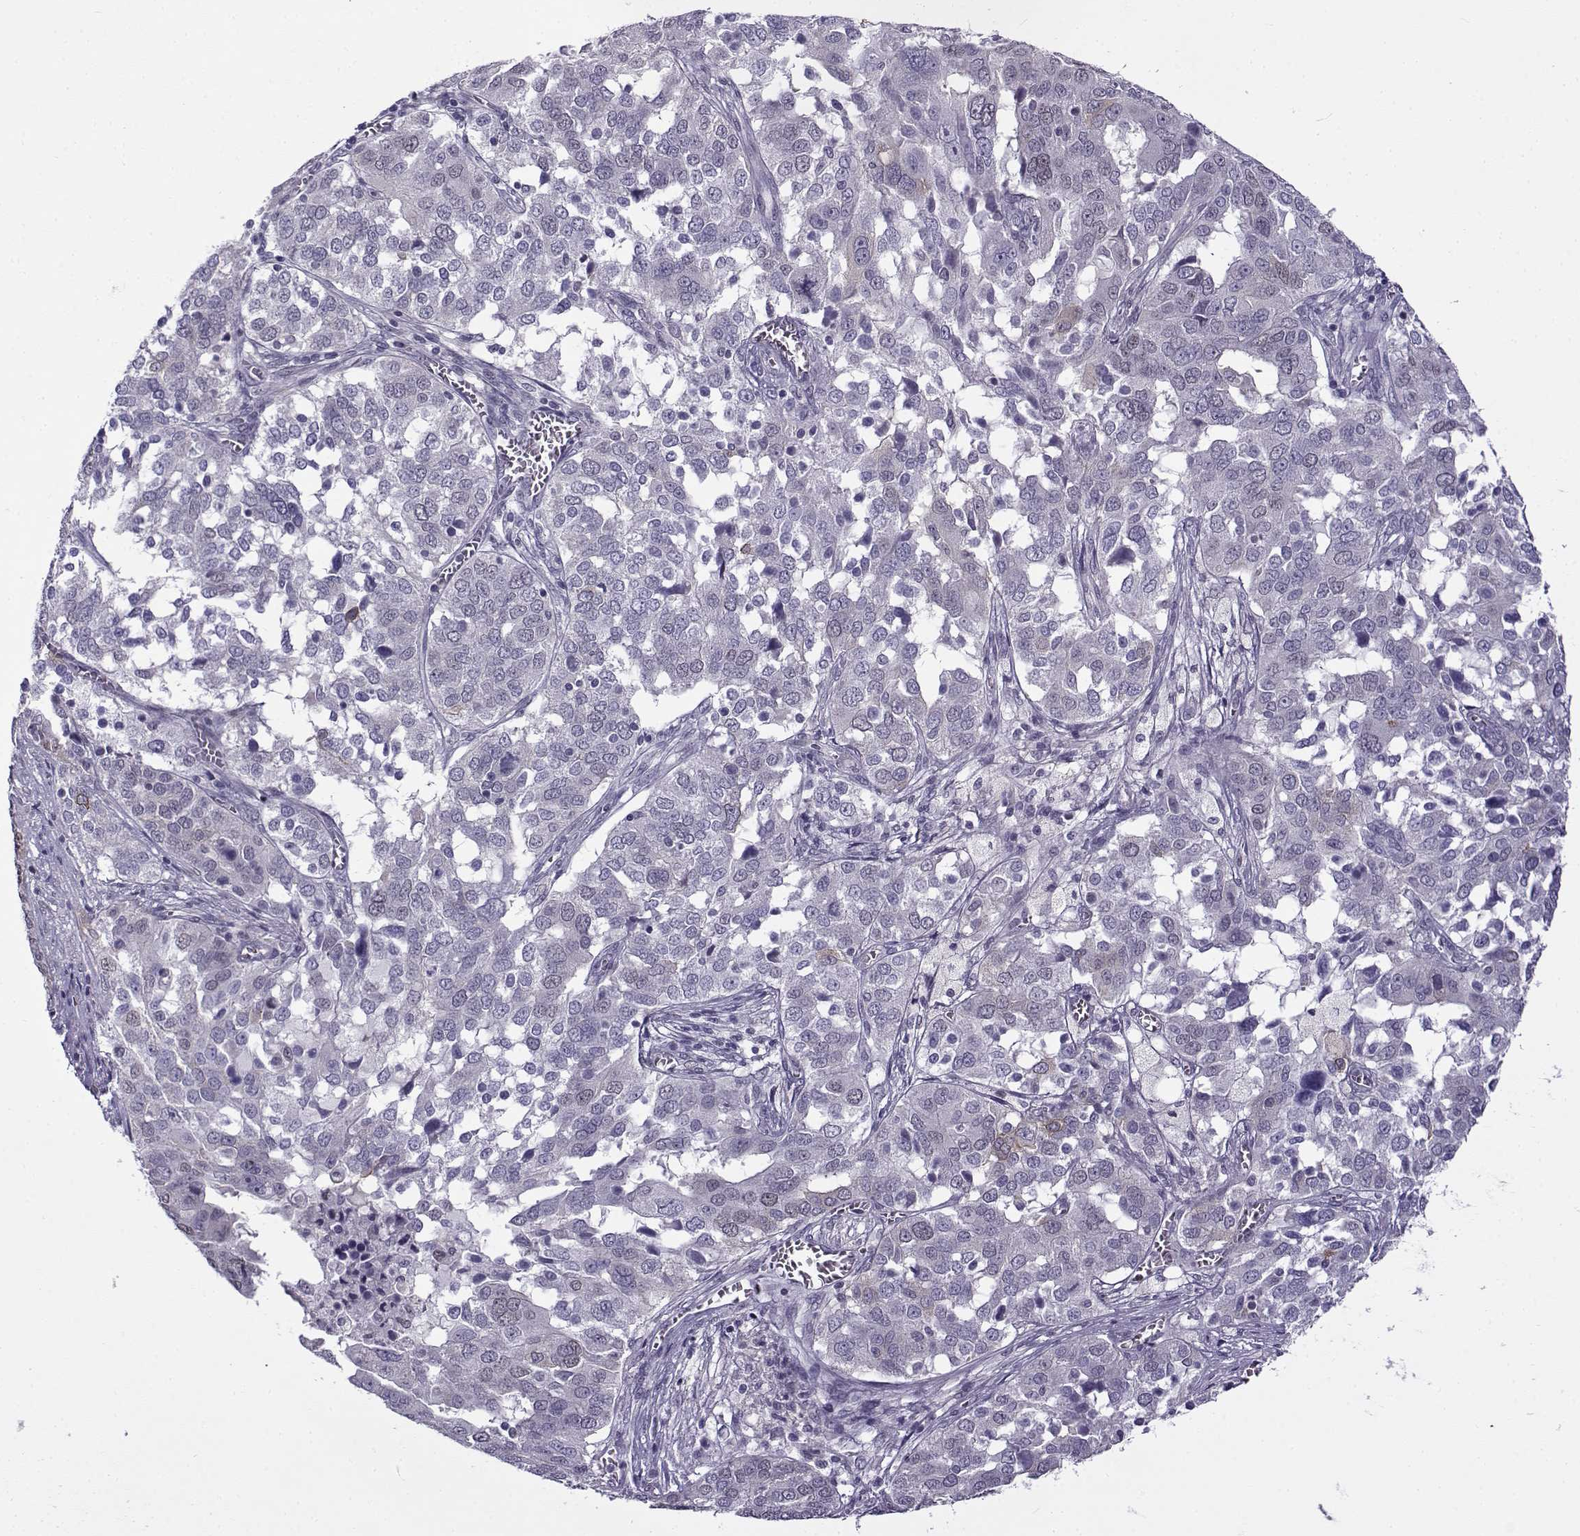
{"staining": {"intensity": "negative", "quantity": "none", "location": "none"}, "tissue": "ovarian cancer", "cell_type": "Tumor cells", "image_type": "cancer", "snomed": [{"axis": "morphology", "description": "Carcinoma, endometroid"}, {"axis": "topography", "description": "Soft tissue"}, {"axis": "topography", "description": "Ovary"}], "caption": "A micrograph of ovarian cancer (endometroid carcinoma) stained for a protein demonstrates no brown staining in tumor cells.", "gene": "BACH1", "patient": {"sex": "female", "age": 52}}